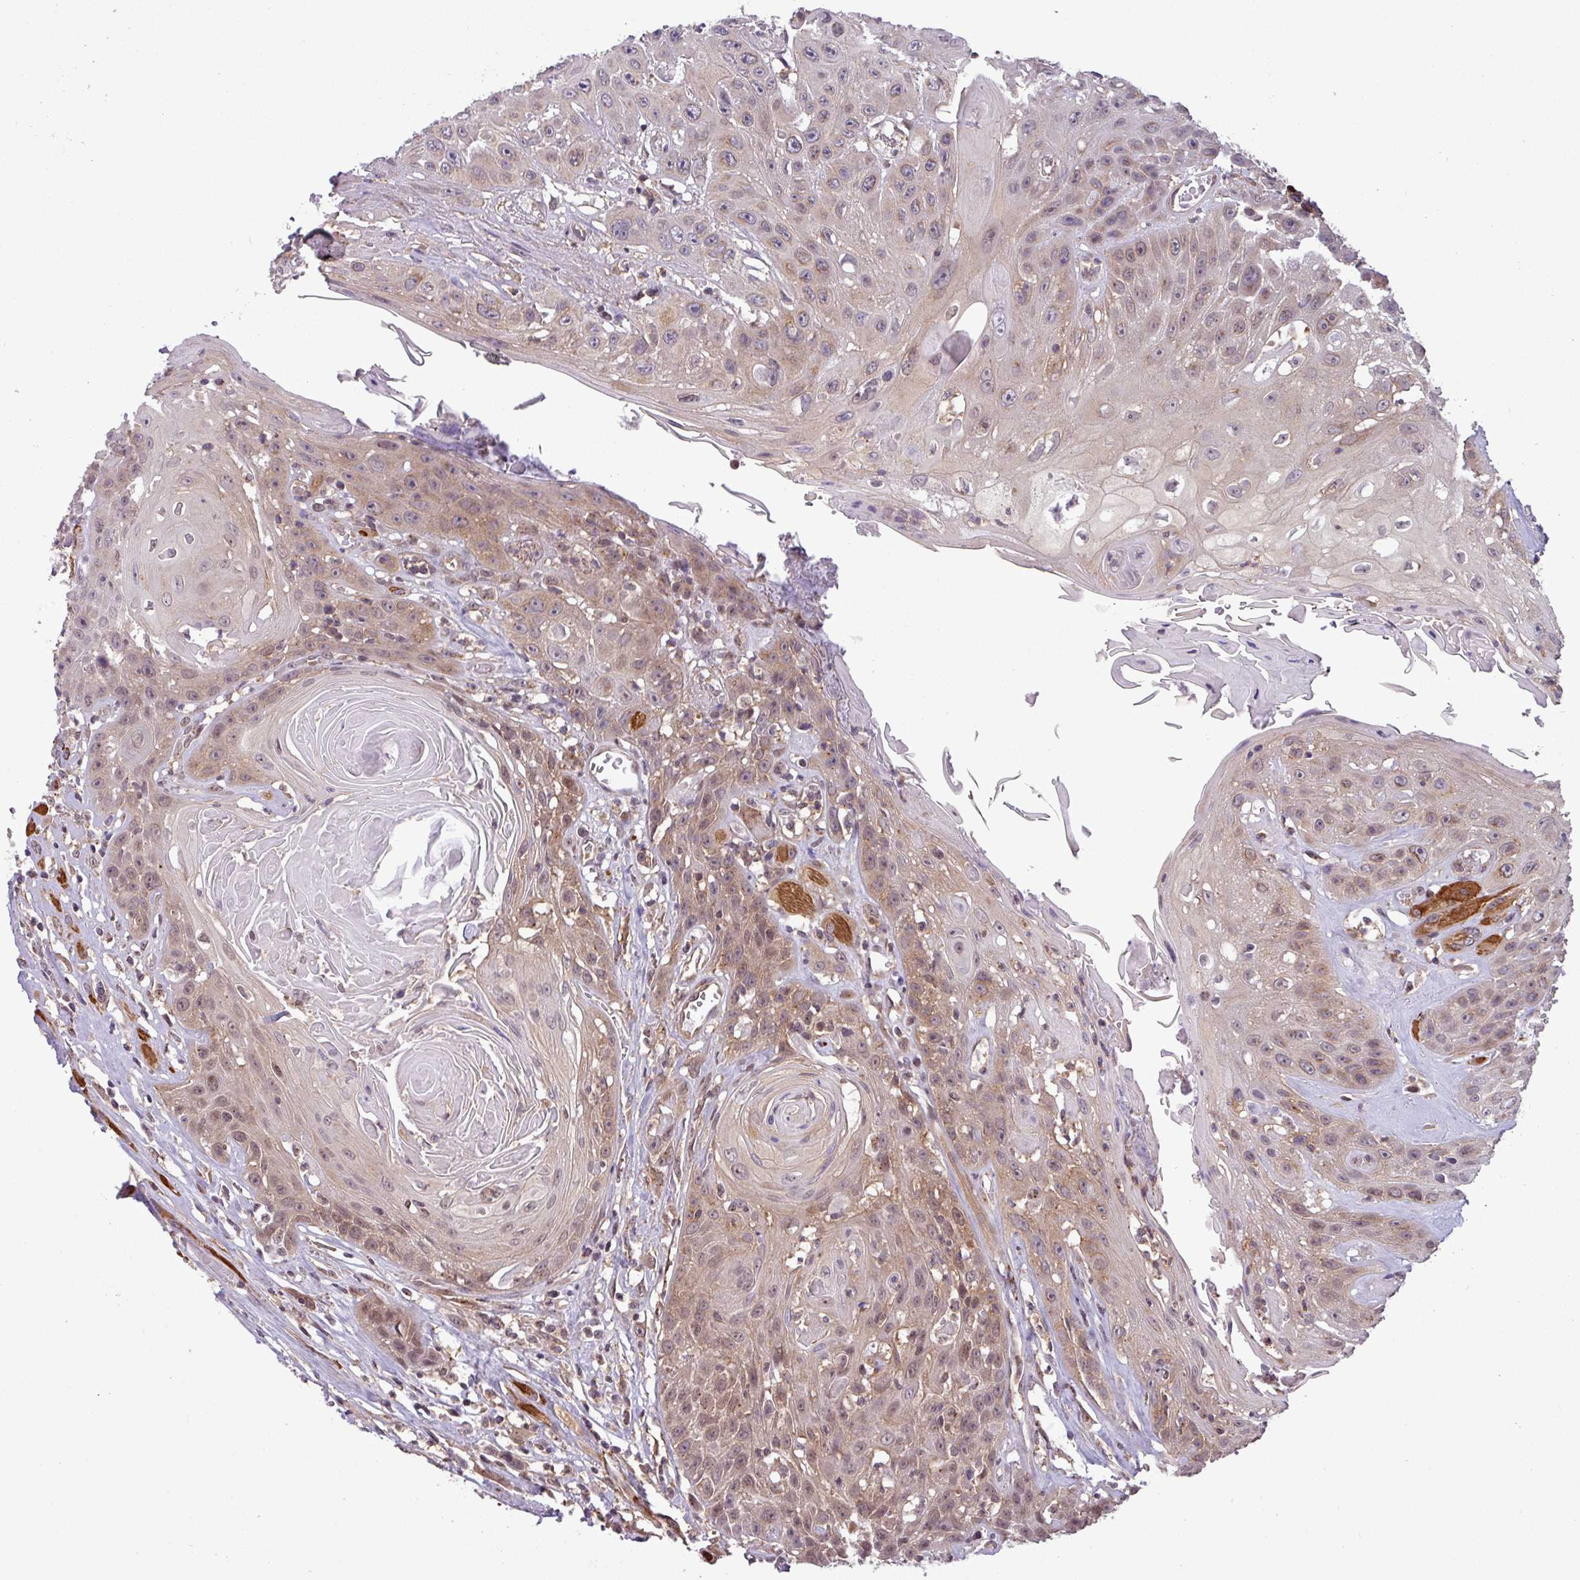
{"staining": {"intensity": "moderate", "quantity": "25%-75%", "location": "cytoplasmic/membranous,nuclear"}, "tissue": "head and neck cancer", "cell_type": "Tumor cells", "image_type": "cancer", "snomed": [{"axis": "morphology", "description": "Squamous cell carcinoma, NOS"}, {"axis": "topography", "description": "Head-Neck"}], "caption": "Tumor cells reveal moderate cytoplasmic/membranous and nuclear expression in approximately 25%-75% of cells in head and neck squamous cell carcinoma. The staining was performed using DAB (3,3'-diaminobenzidine) to visualize the protein expression in brown, while the nuclei were stained in blue with hematoxylin (Magnification: 20x).", "gene": "NPFFR1", "patient": {"sex": "female", "age": 59}}